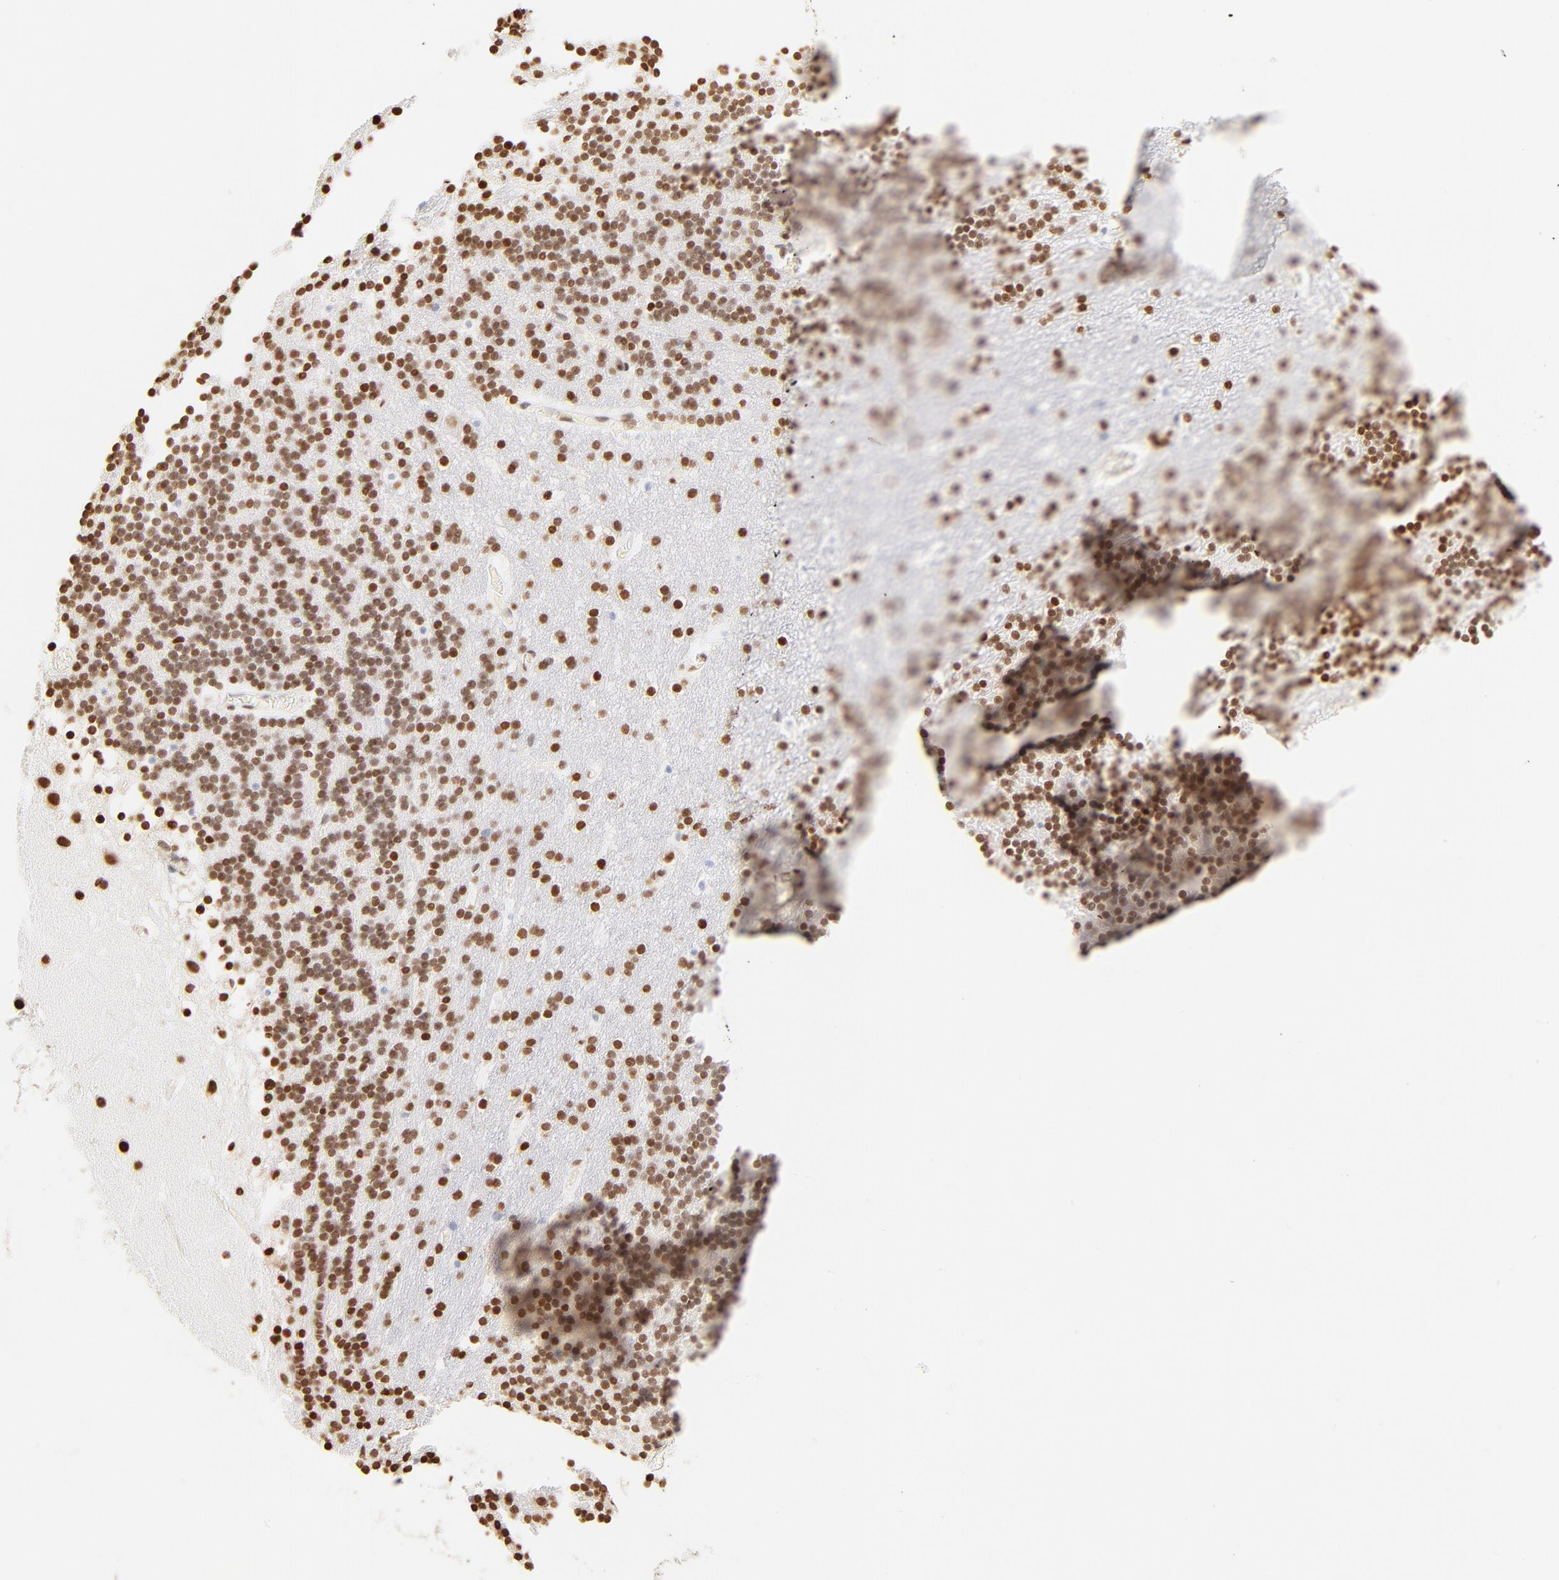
{"staining": {"intensity": "moderate", "quantity": "25%-75%", "location": "nuclear"}, "tissue": "cerebellum", "cell_type": "Cells in granular layer", "image_type": "normal", "snomed": [{"axis": "morphology", "description": "Normal tissue, NOS"}, {"axis": "topography", "description": "Cerebellum"}], "caption": "Cerebellum stained for a protein demonstrates moderate nuclear positivity in cells in granular layer. (Stains: DAB (3,3'-diaminobenzidine) in brown, nuclei in blue, Microscopy: brightfield microscopy at high magnification).", "gene": "ZNF540", "patient": {"sex": "male", "age": 45}}